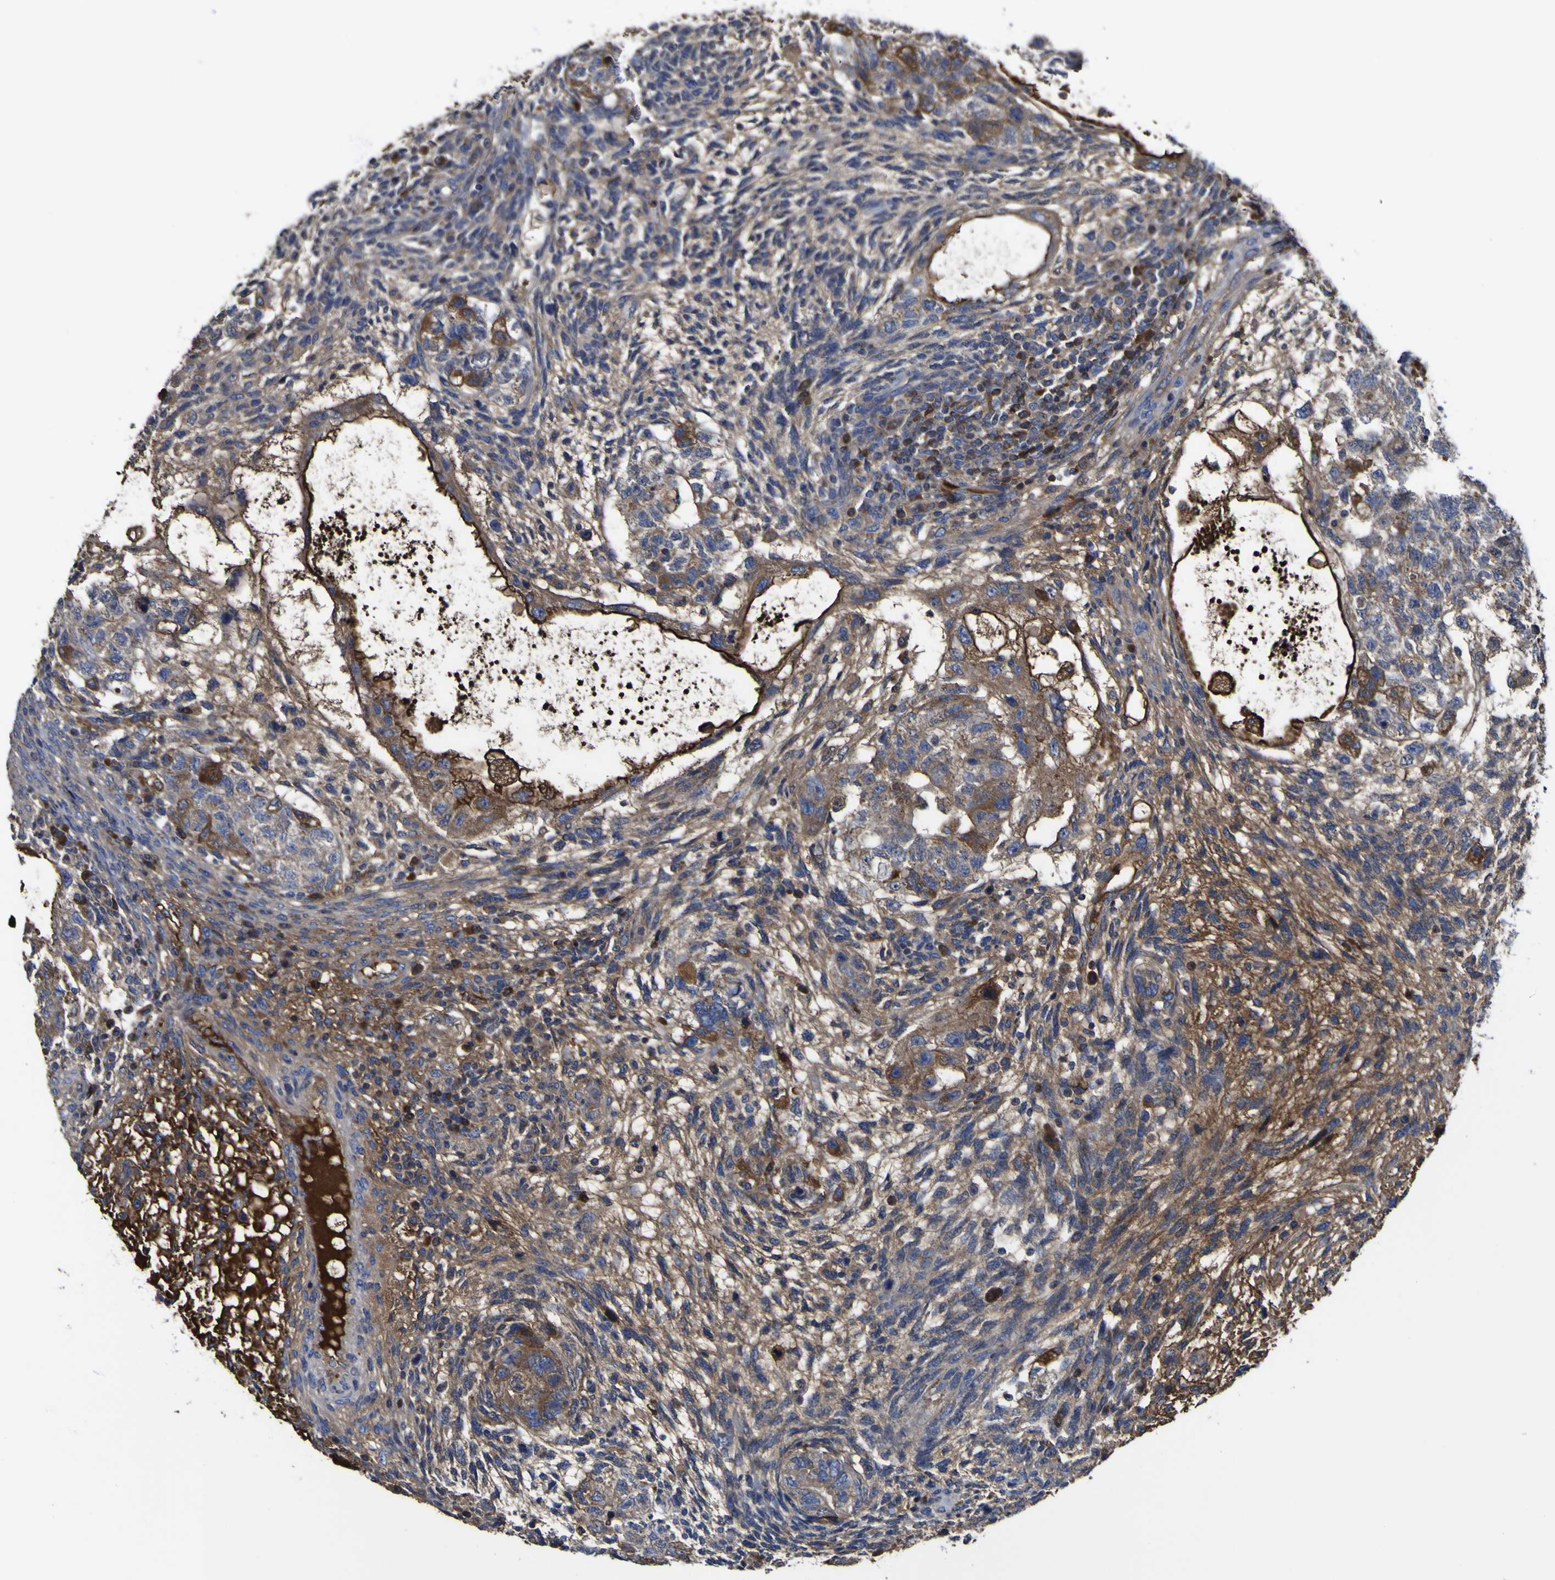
{"staining": {"intensity": "moderate", "quantity": ">75%", "location": "cytoplasmic/membranous"}, "tissue": "testis cancer", "cell_type": "Tumor cells", "image_type": "cancer", "snomed": [{"axis": "morphology", "description": "Normal tissue, NOS"}, {"axis": "morphology", "description": "Carcinoma, Embryonal, NOS"}, {"axis": "topography", "description": "Testis"}], "caption": "A medium amount of moderate cytoplasmic/membranous expression is identified in about >75% of tumor cells in embryonal carcinoma (testis) tissue.", "gene": "CCDC90B", "patient": {"sex": "male", "age": 36}}